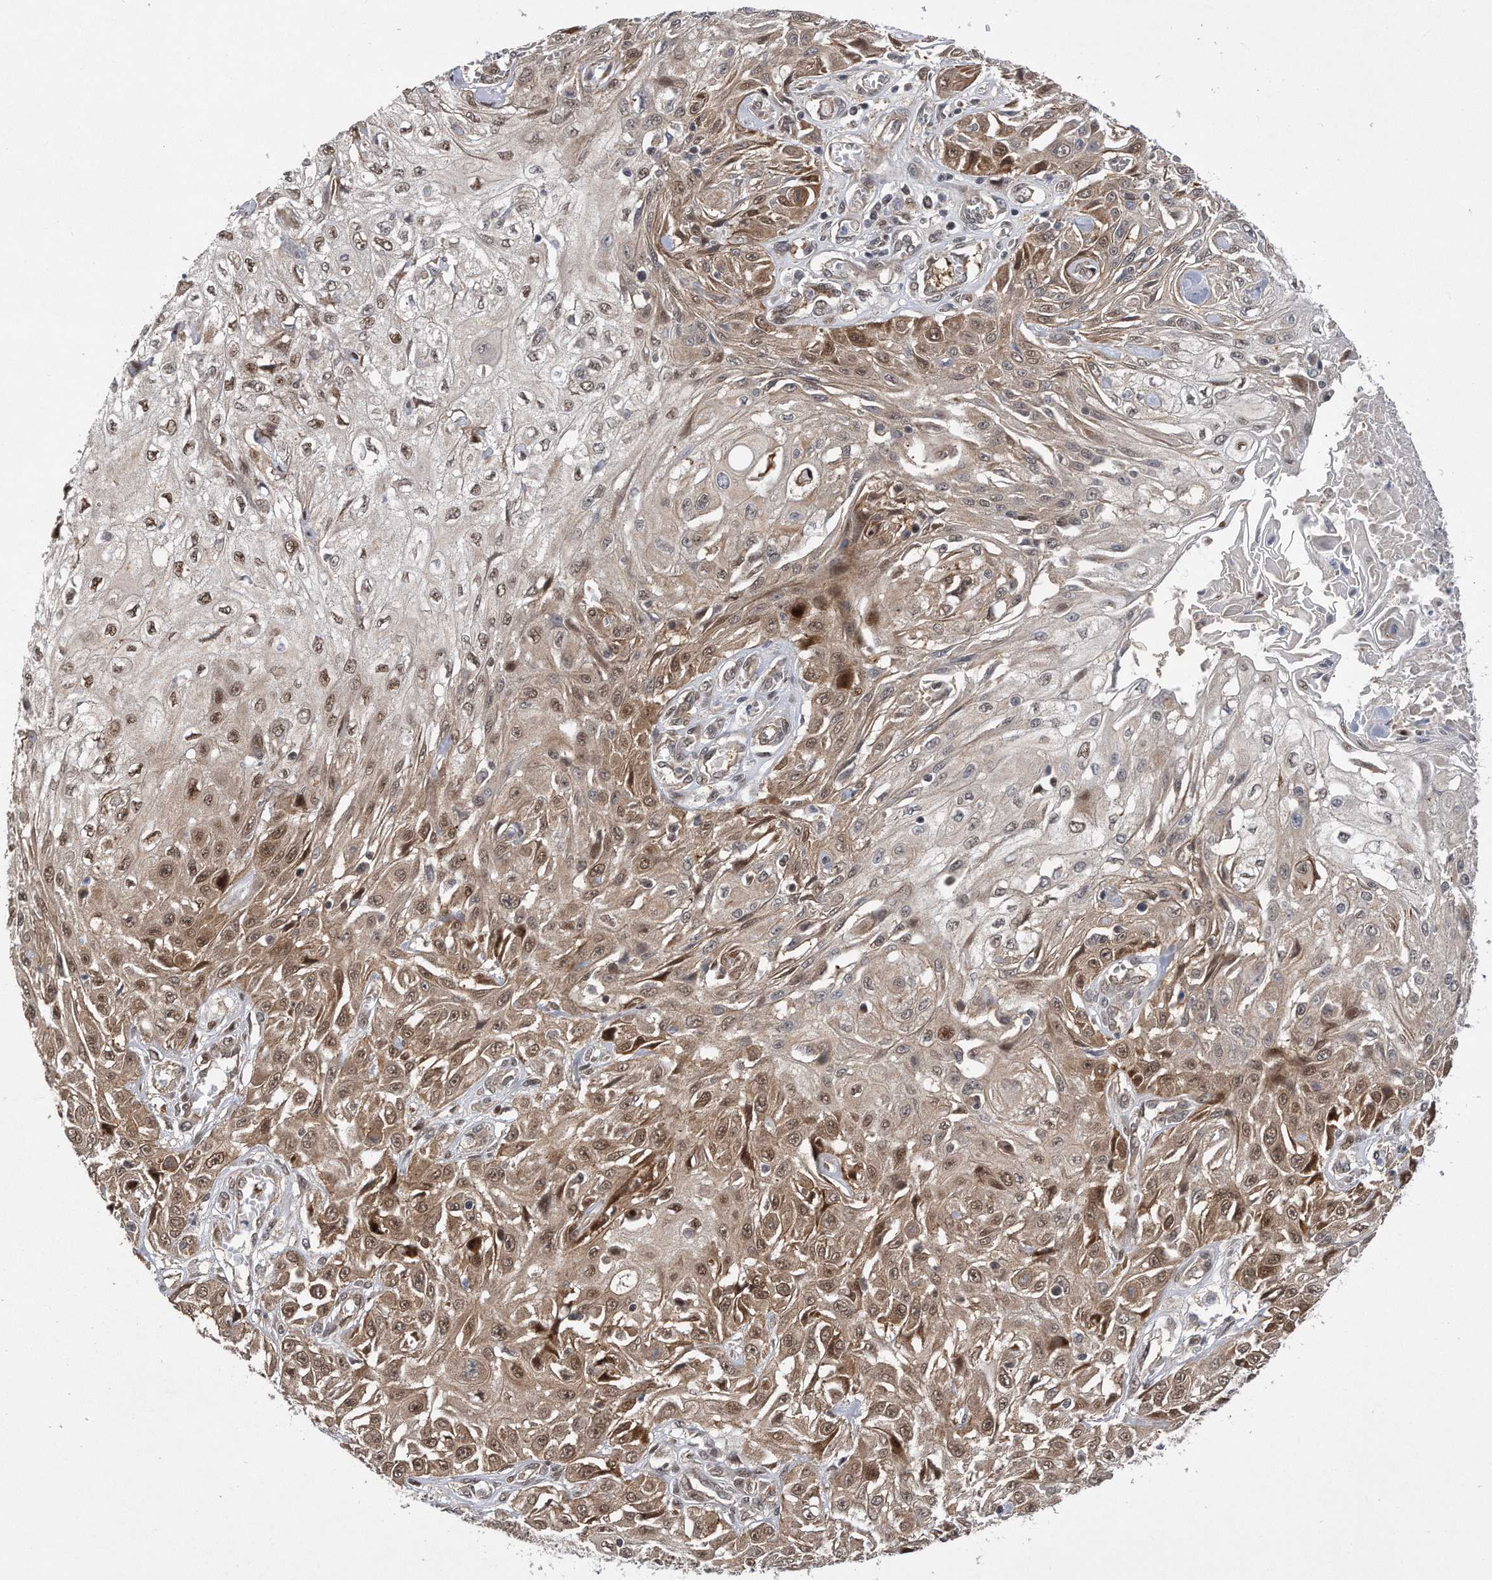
{"staining": {"intensity": "moderate", "quantity": "25%-75%", "location": "cytoplasmic/membranous,nuclear"}, "tissue": "skin cancer", "cell_type": "Tumor cells", "image_type": "cancer", "snomed": [{"axis": "morphology", "description": "Squamous cell carcinoma, NOS"}, {"axis": "morphology", "description": "Squamous cell carcinoma, metastatic, NOS"}, {"axis": "topography", "description": "Skin"}, {"axis": "topography", "description": "Lymph node"}], "caption": "Tumor cells exhibit medium levels of moderate cytoplasmic/membranous and nuclear staining in approximately 25%-75% of cells in skin metastatic squamous cell carcinoma.", "gene": "RWDD2A", "patient": {"sex": "male", "age": 75}}